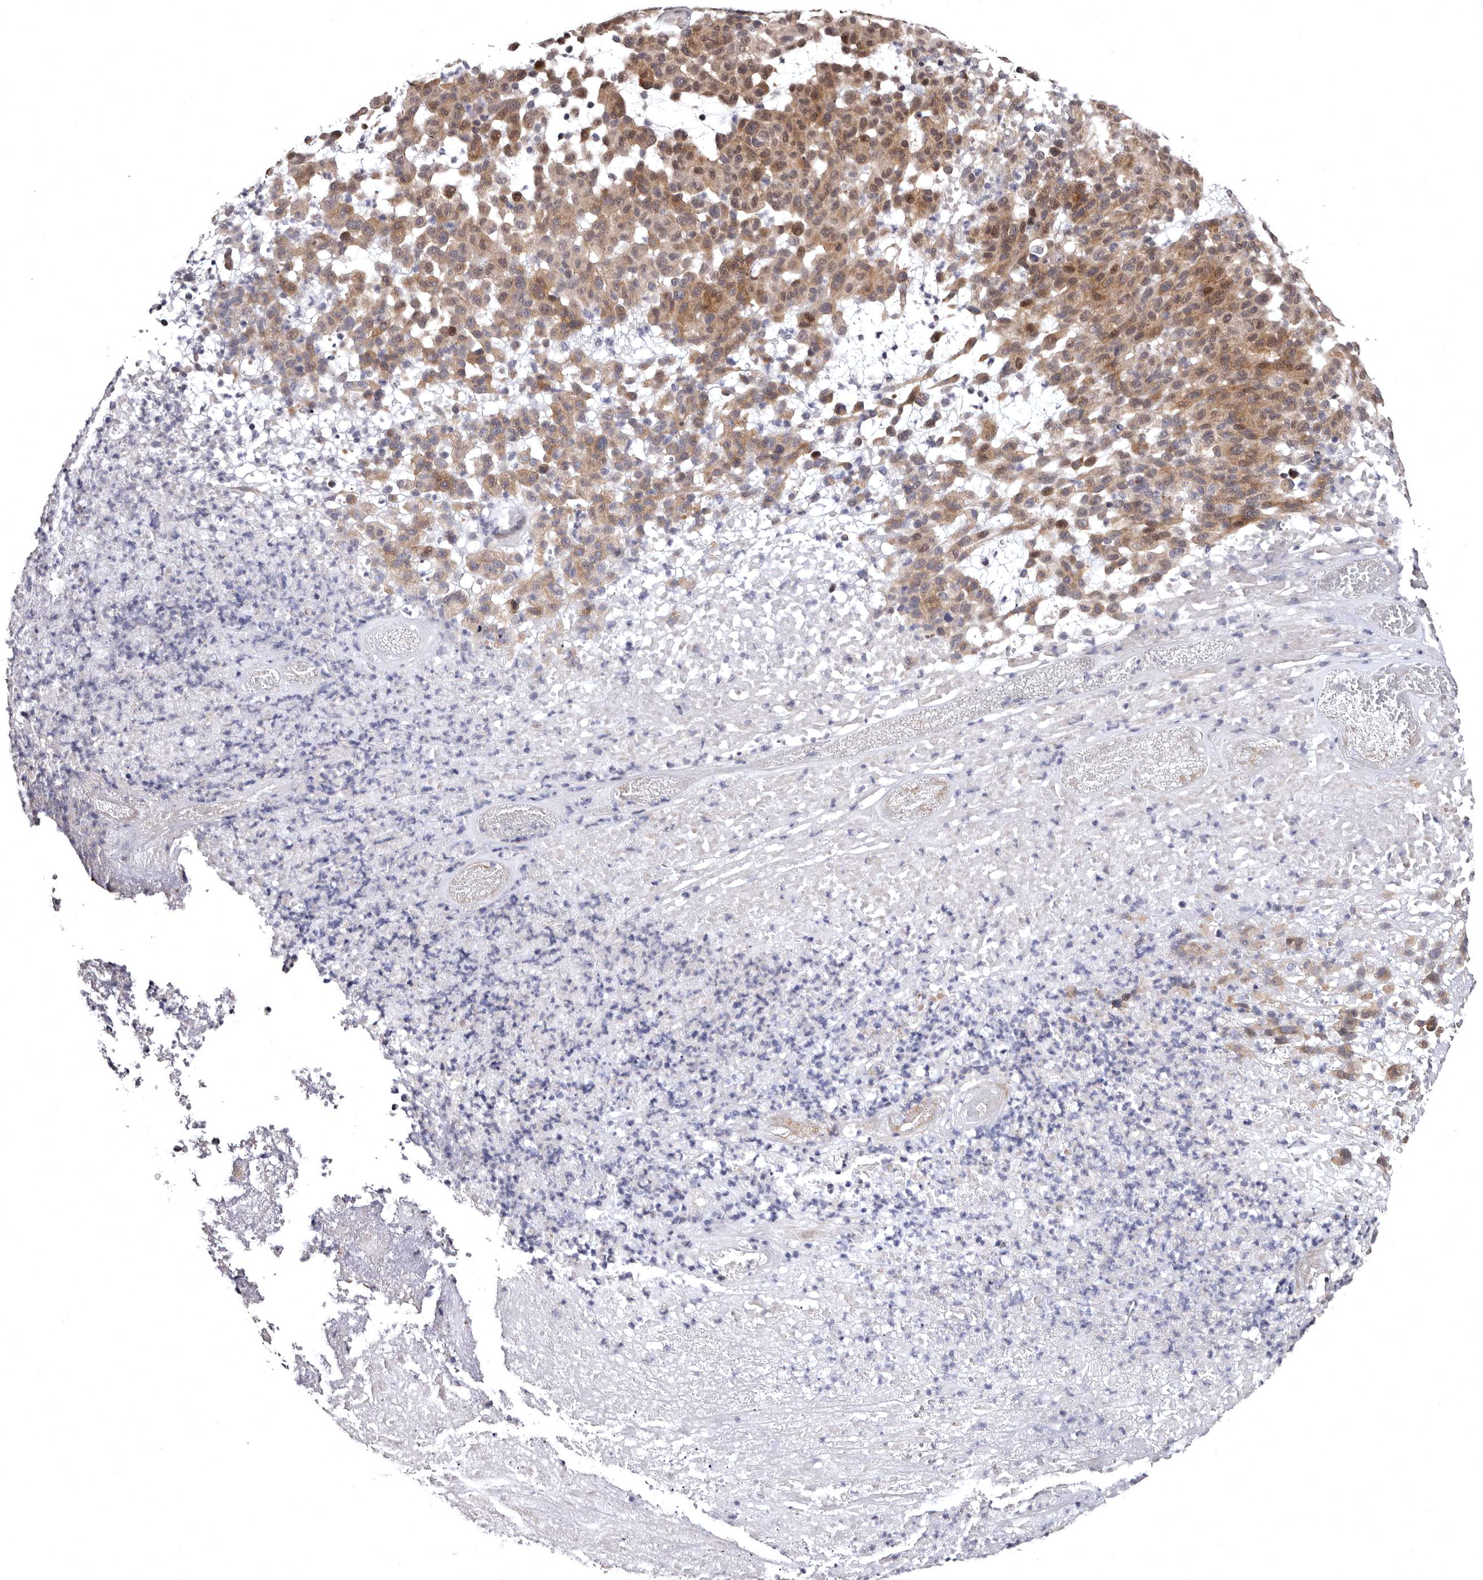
{"staining": {"intensity": "moderate", "quantity": "<25%", "location": "cytoplasmic/membranous"}, "tissue": "melanoma", "cell_type": "Tumor cells", "image_type": "cancer", "snomed": [{"axis": "morphology", "description": "Malignant melanoma, NOS"}, {"axis": "topography", "description": "Skin"}], "caption": "Brown immunohistochemical staining in human melanoma reveals moderate cytoplasmic/membranous positivity in approximately <25% of tumor cells.", "gene": "PHF20L1", "patient": {"sex": "male", "age": 59}}